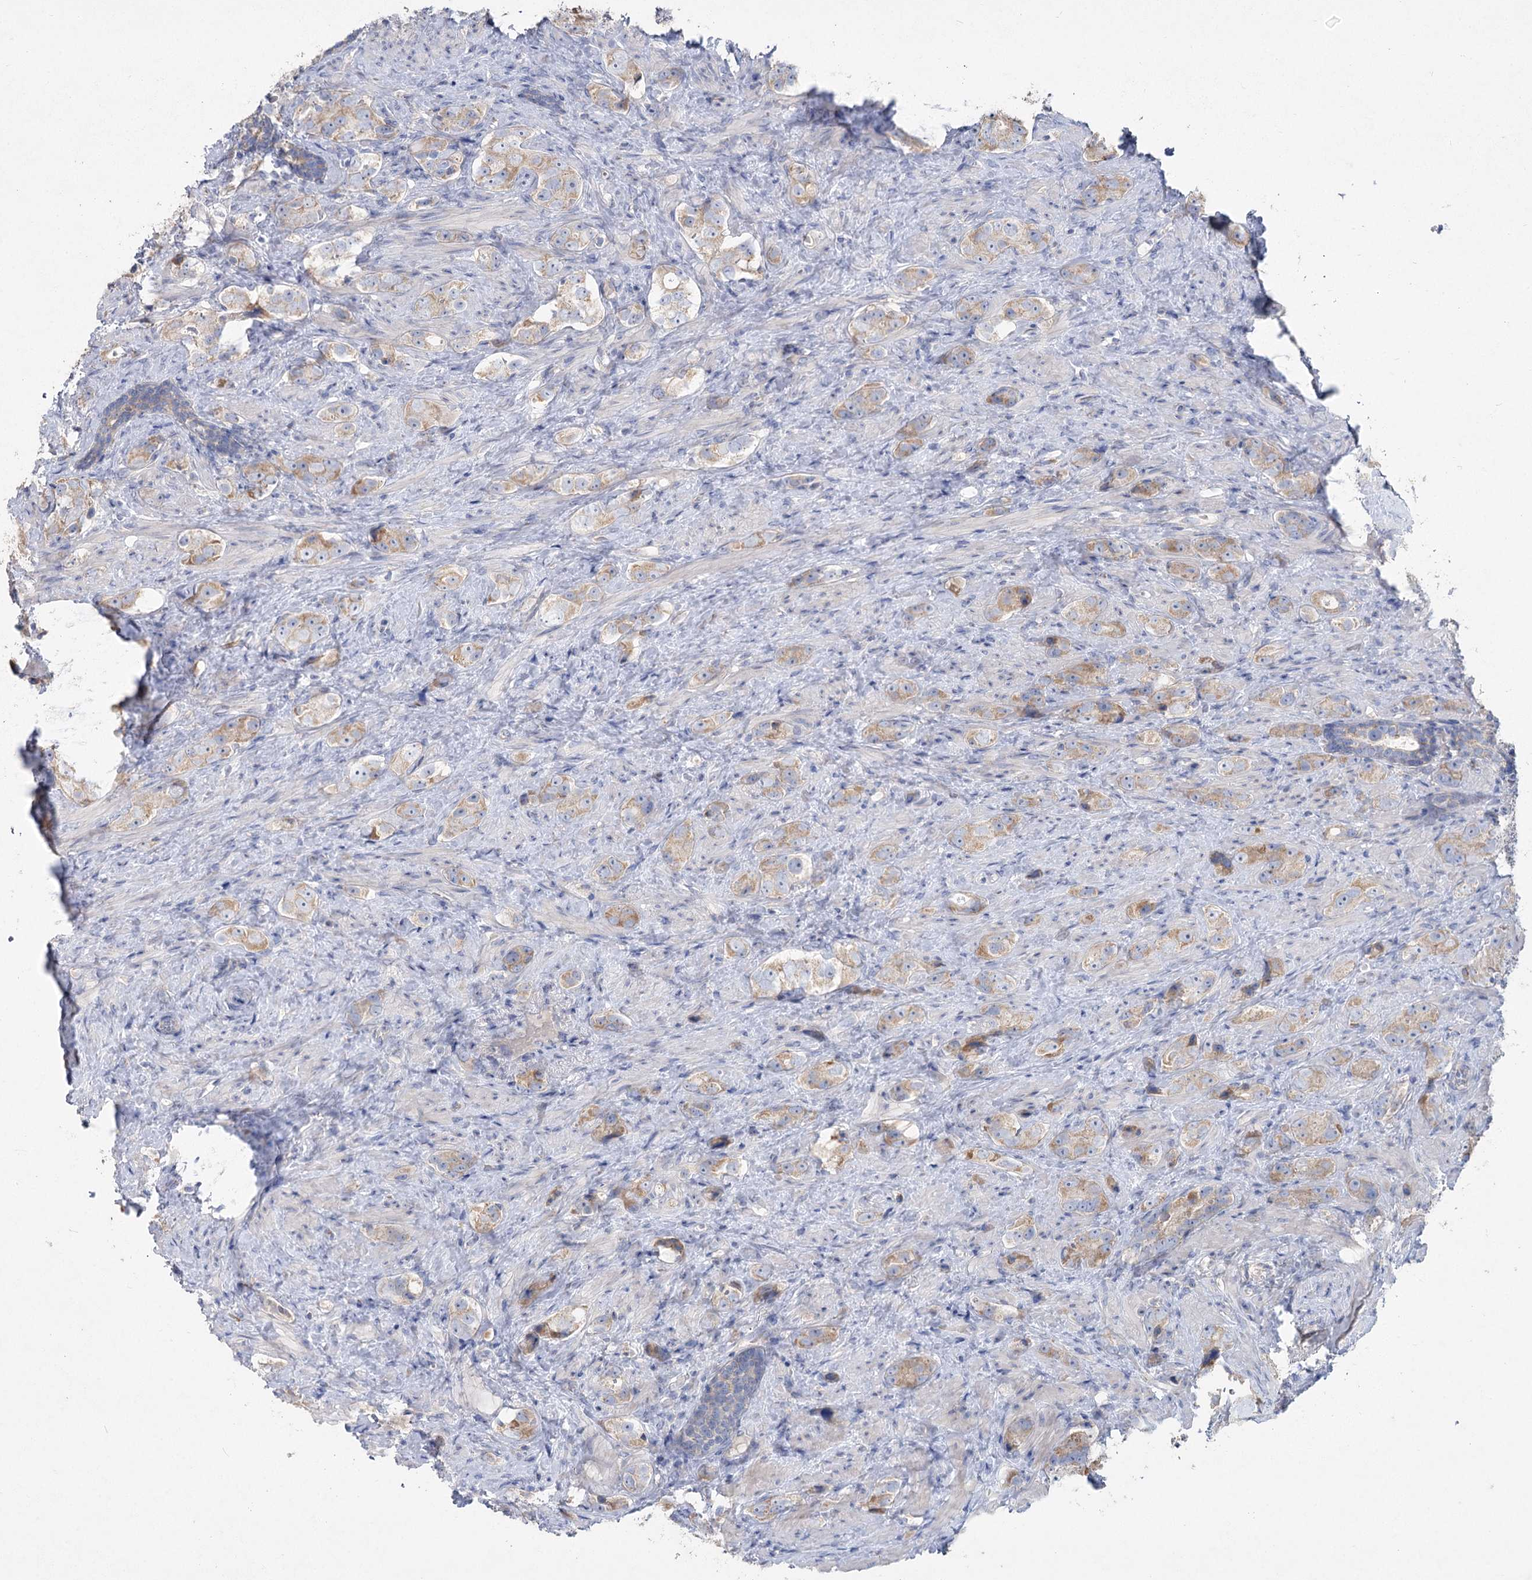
{"staining": {"intensity": "moderate", "quantity": "25%-75%", "location": "cytoplasmic/membranous"}, "tissue": "prostate cancer", "cell_type": "Tumor cells", "image_type": "cancer", "snomed": [{"axis": "morphology", "description": "Adenocarcinoma, High grade"}, {"axis": "topography", "description": "Prostate"}], "caption": "Protein expression by IHC exhibits moderate cytoplasmic/membranous expression in about 25%-75% of tumor cells in adenocarcinoma (high-grade) (prostate). (Stains: DAB (3,3'-diaminobenzidine) in brown, nuclei in blue, Microscopy: brightfield microscopy at high magnification).", "gene": "TMEM187", "patient": {"sex": "male", "age": 63}}